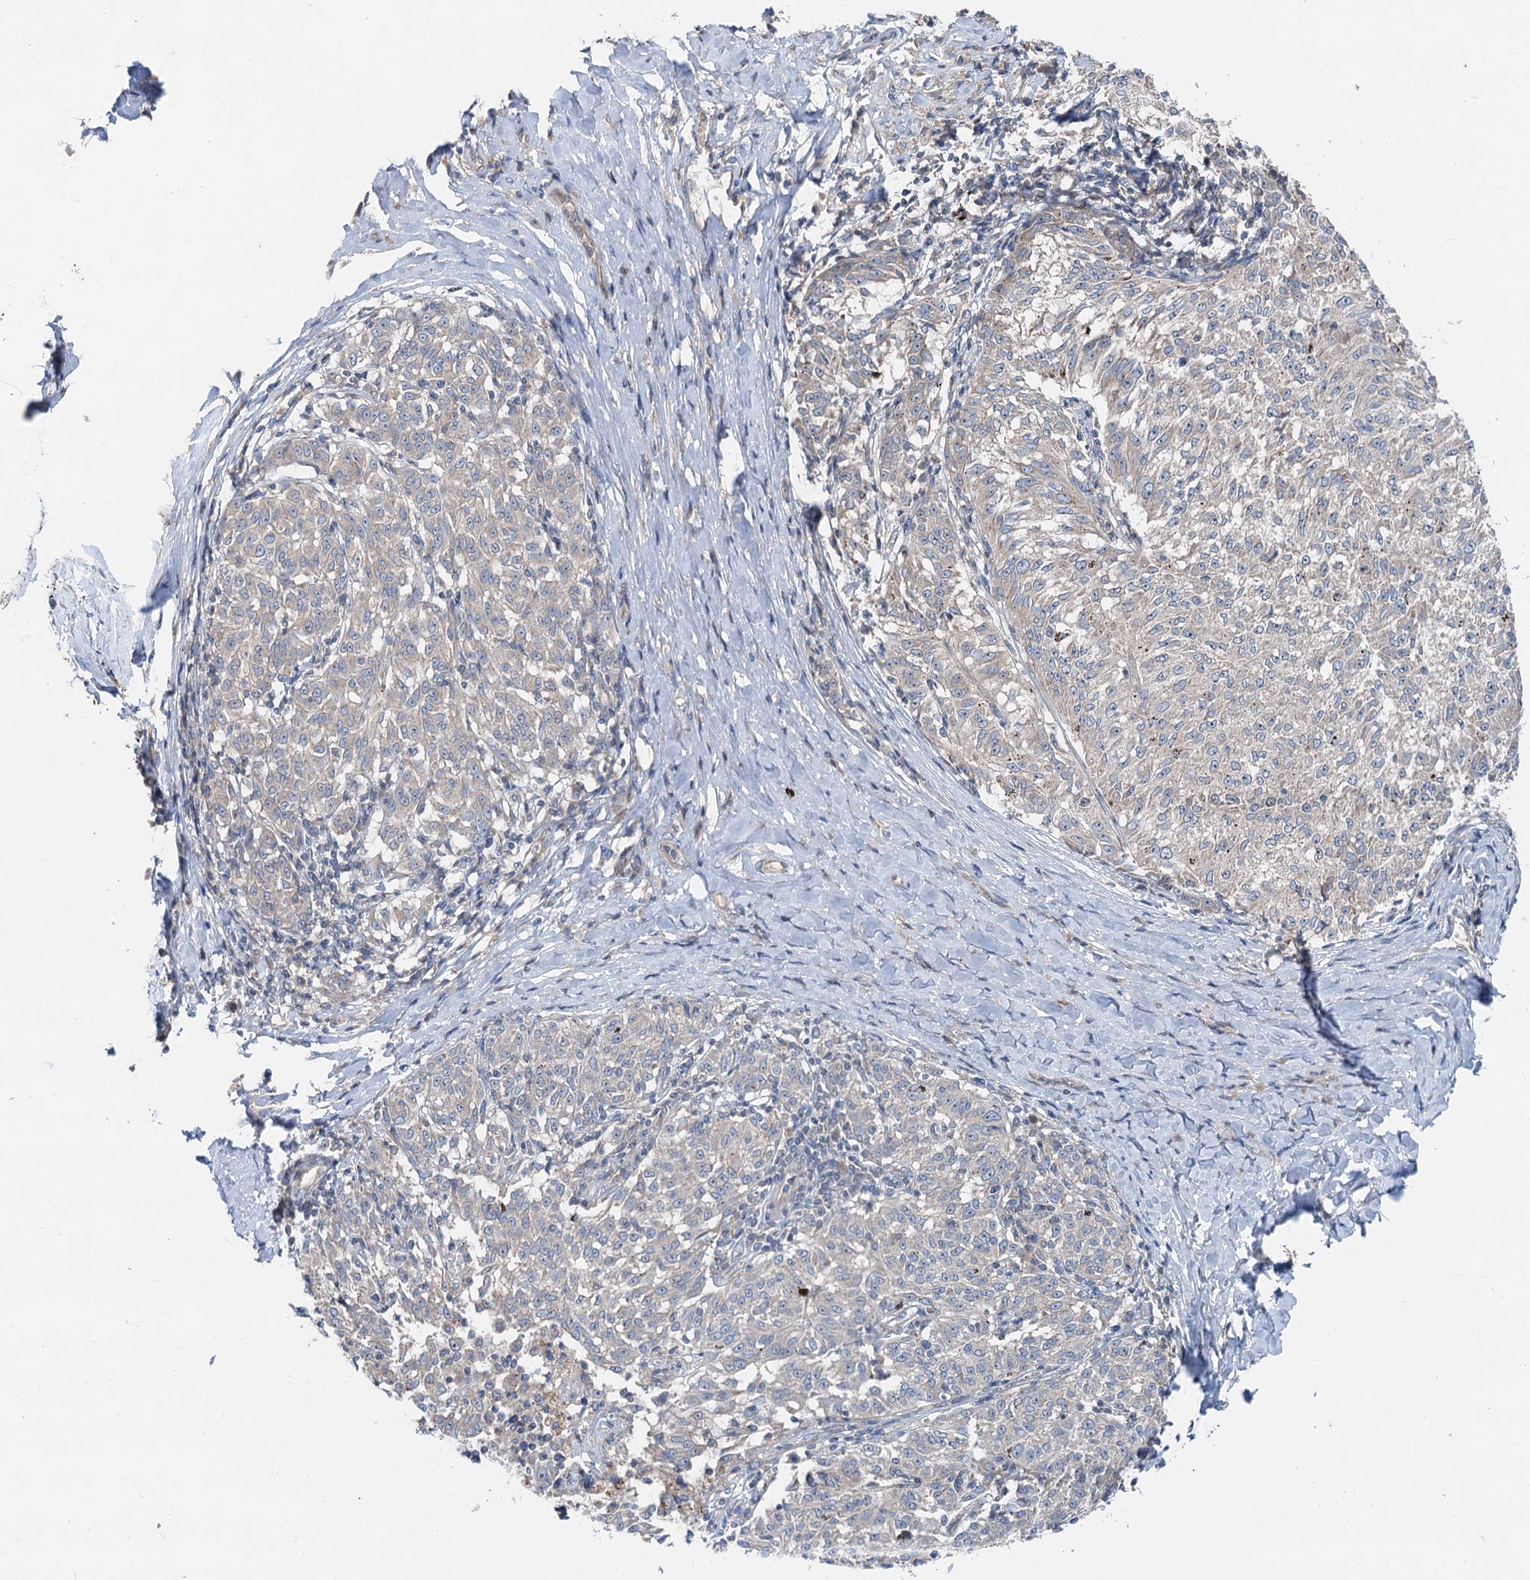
{"staining": {"intensity": "negative", "quantity": "none", "location": "none"}, "tissue": "melanoma", "cell_type": "Tumor cells", "image_type": "cancer", "snomed": [{"axis": "morphology", "description": "Malignant melanoma, NOS"}, {"axis": "topography", "description": "Skin"}], "caption": "This is an immunohistochemistry histopathology image of malignant melanoma. There is no expression in tumor cells.", "gene": "ANKRD26", "patient": {"sex": "female", "age": 72}}